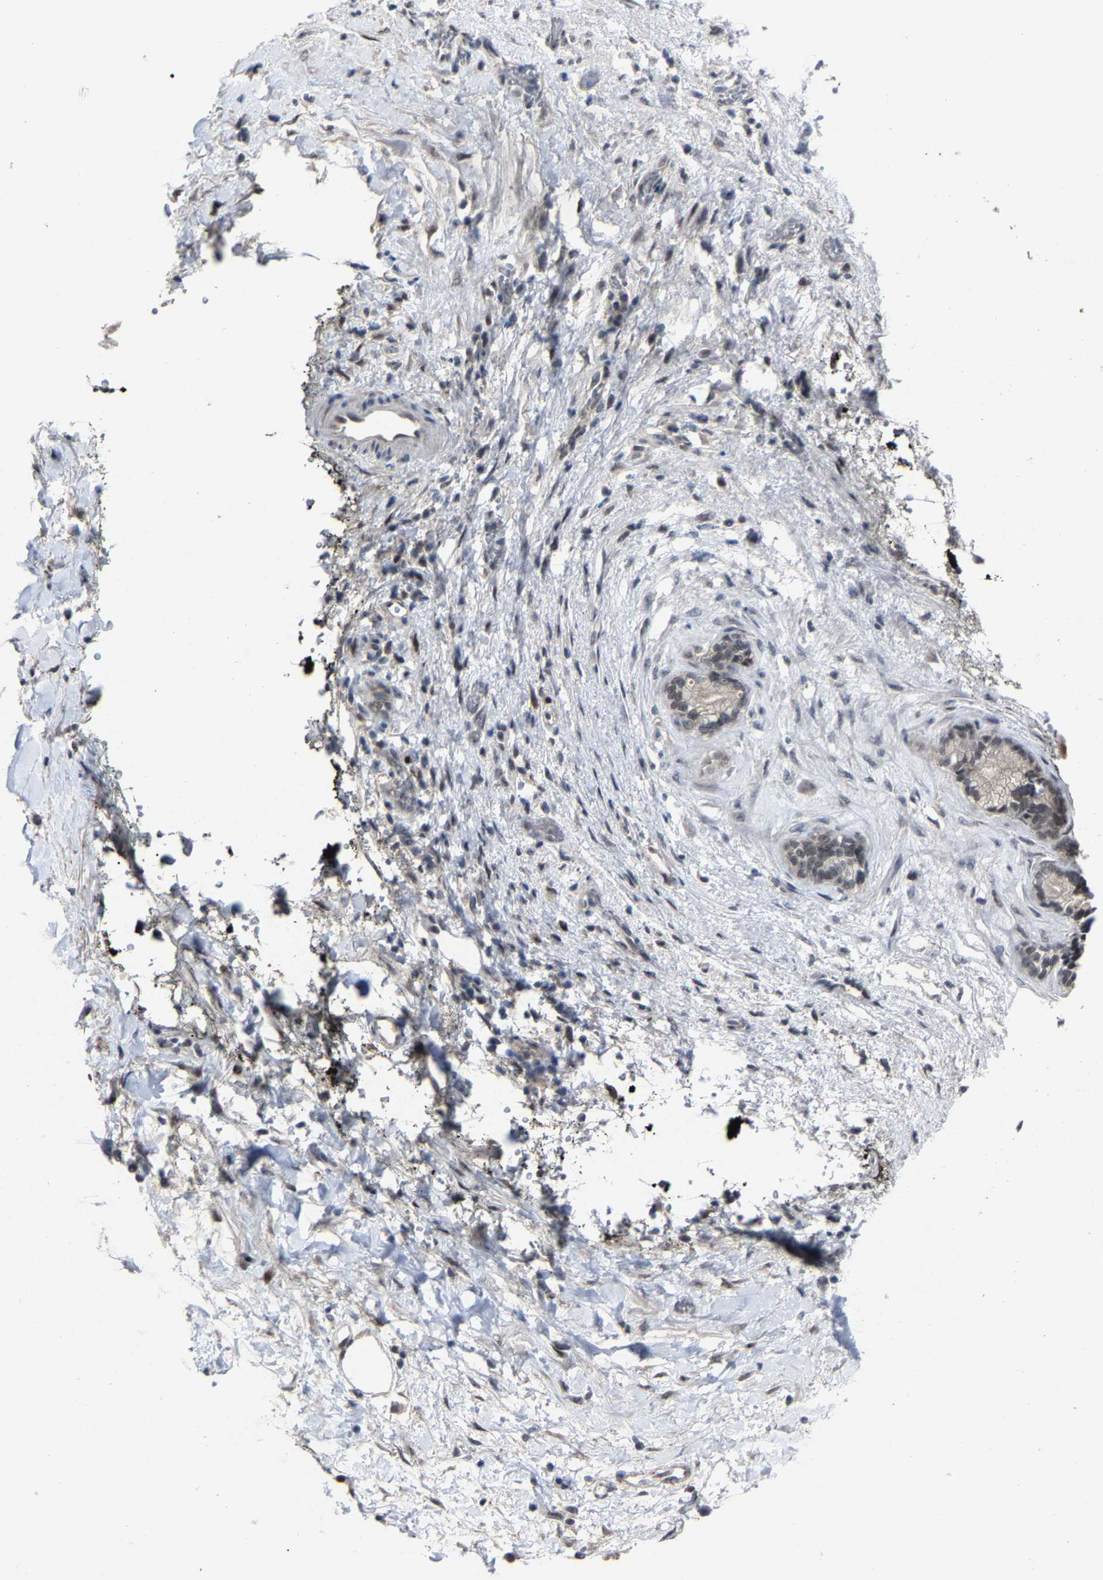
{"staining": {"intensity": "weak", "quantity": "25%-75%", "location": "nuclear"}, "tissue": "pancreatic cancer", "cell_type": "Tumor cells", "image_type": "cancer", "snomed": [{"axis": "morphology", "description": "Normal tissue, NOS"}, {"axis": "morphology", "description": "Adenocarcinoma, NOS"}, {"axis": "topography", "description": "Pancreas"}, {"axis": "topography", "description": "Duodenum"}], "caption": "The immunohistochemical stain shows weak nuclear staining in tumor cells of pancreatic cancer tissue.", "gene": "LSM8", "patient": {"sex": "female", "age": 60}}